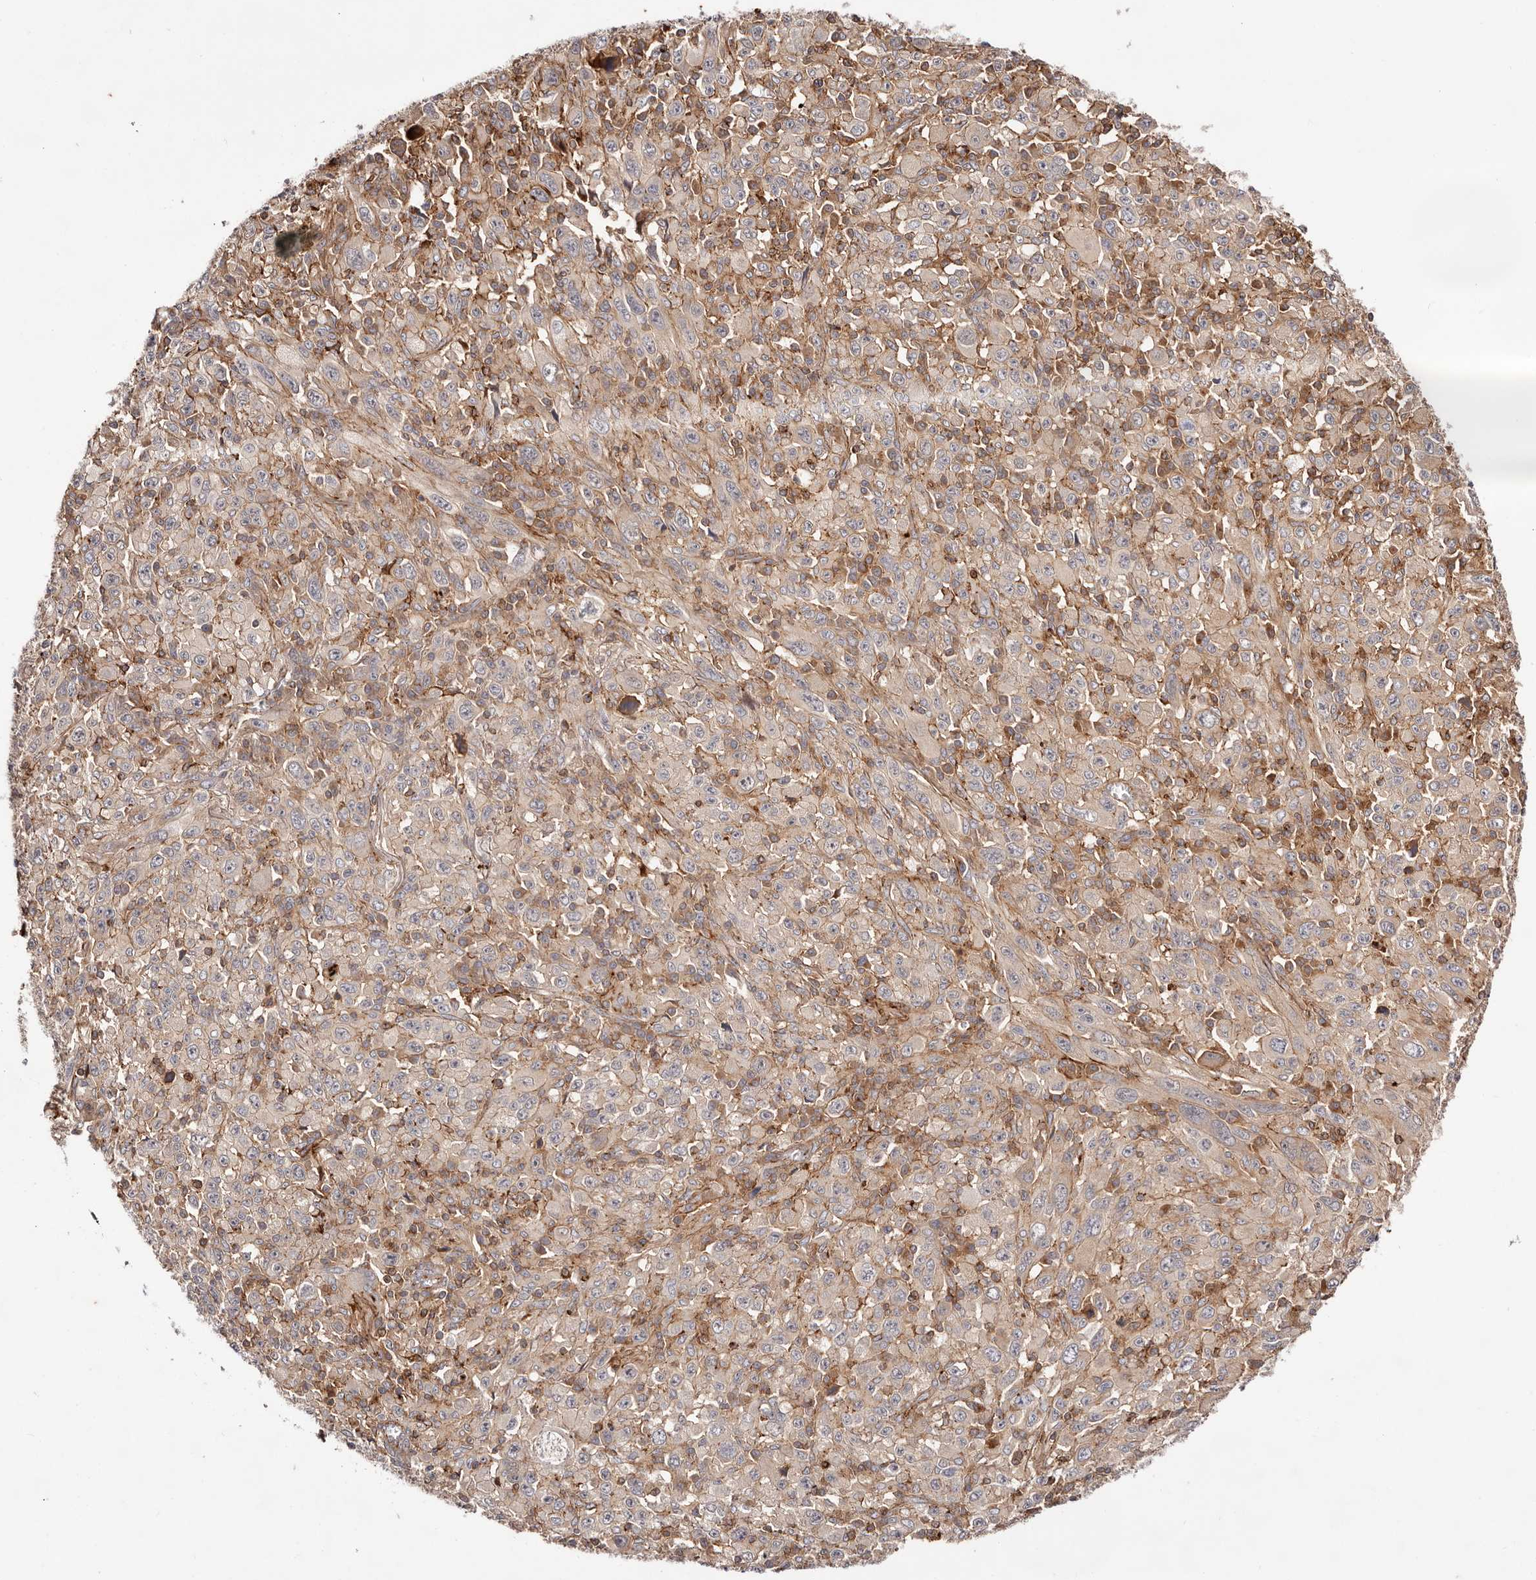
{"staining": {"intensity": "weak", "quantity": "<25%", "location": "cytoplasmic/membranous"}, "tissue": "melanoma", "cell_type": "Tumor cells", "image_type": "cancer", "snomed": [{"axis": "morphology", "description": "Malignant melanoma, Metastatic site"}, {"axis": "topography", "description": "Skin"}], "caption": "Human malignant melanoma (metastatic site) stained for a protein using immunohistochemistry (IHC) exhibits no expression in tumor cells.", "gene": "PTPN22", "patient": {"sex": "female", "age": 56}}